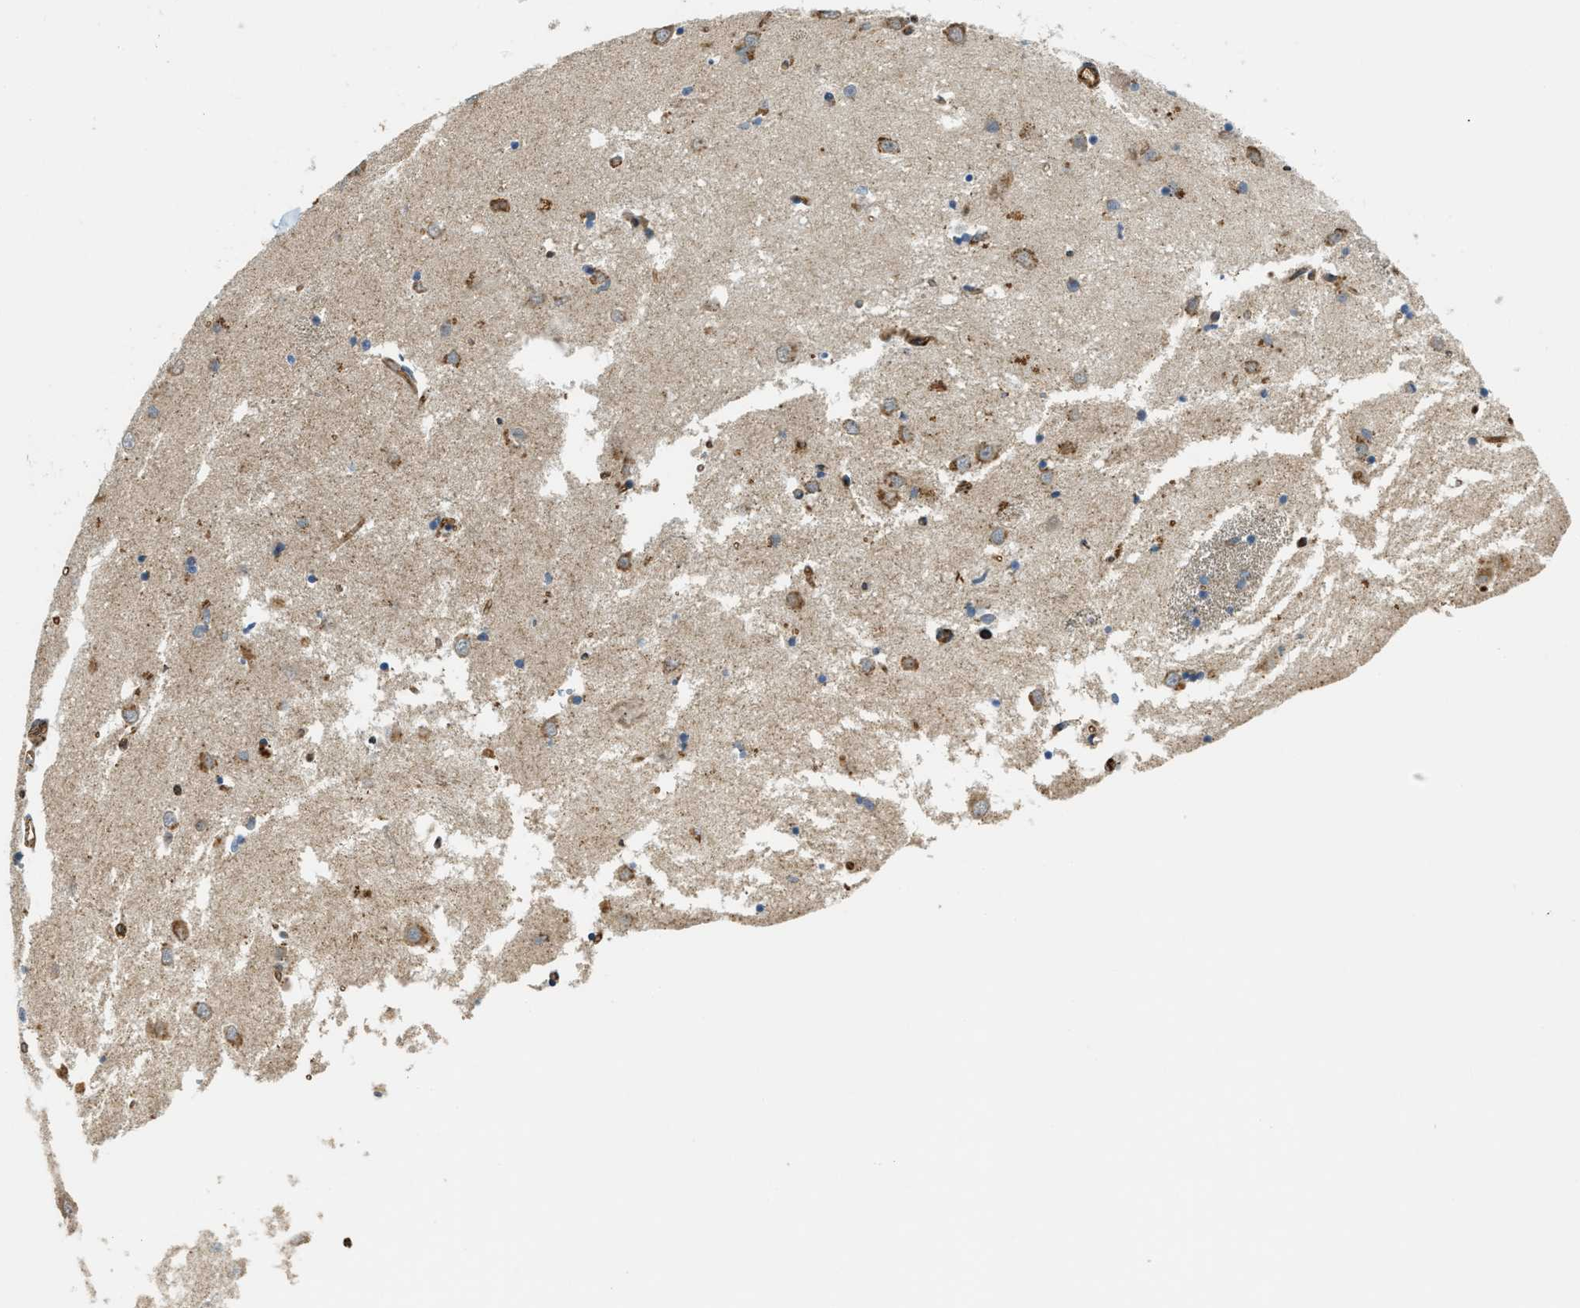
{"staining": {"intensity": "moderate", "quantity": "<25%", "location": "cytoplasmic/membranous"}, "tissue": "caudate", "cell_type": "Glial cells", "image_type": "normal", "snomed": [{"axis": "morphology", "description": "Normal tissue, NOS"}, {"axis": "topography", "description": "Lateral ventricle wall"}], "caption": "Immunohistochemical staining of benign caudate displays low levels of moderate cytoplasmic/membranous staining in about <25% of glial cells.", "gene": "BAG4", "patient": {"sex": "female", "age": 19}}